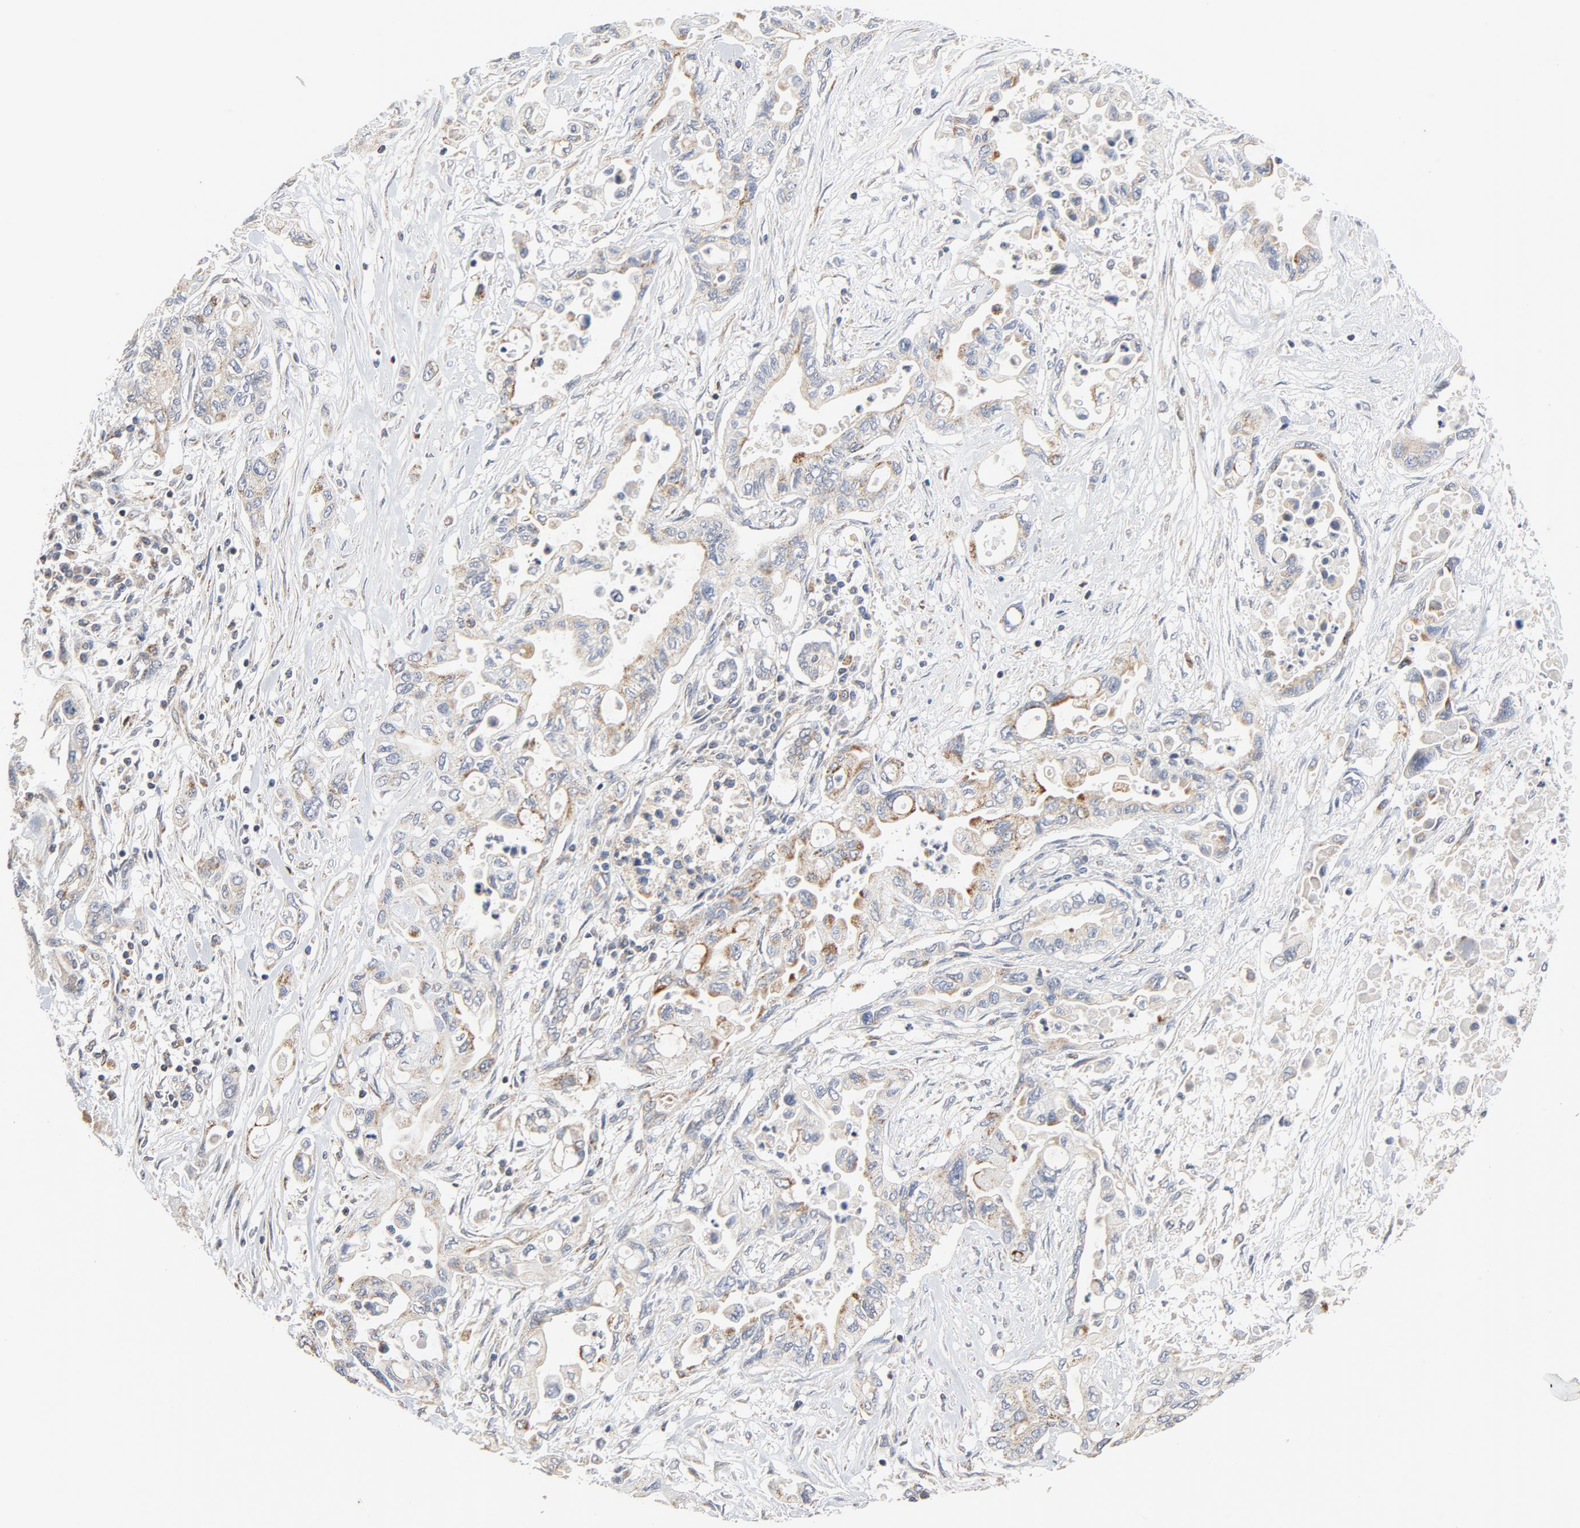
{"staining": {"intensity": "moderate", "quantity": "25%-75%", "location": "nuclear"}, "tissue": "pancreatic cancer", "cell_type": "Tumor cells", "image_type": "cancer", "snomed": [{"axis": "morphology", "description": "Adenocarcinoma, NOS"}, {"axis": "topography", "description": "Pancreas"}], "caption": "Pancreatic cancer stained with DAB (3,3'-diaminobenzidine) immunohistochemistry (IHC) shows medium levels of moderate nuclear expression in approximately 25%-75% of tumor cells.", "gene": "C14orf119", "patient": {"sex": "female", "age": 57}}